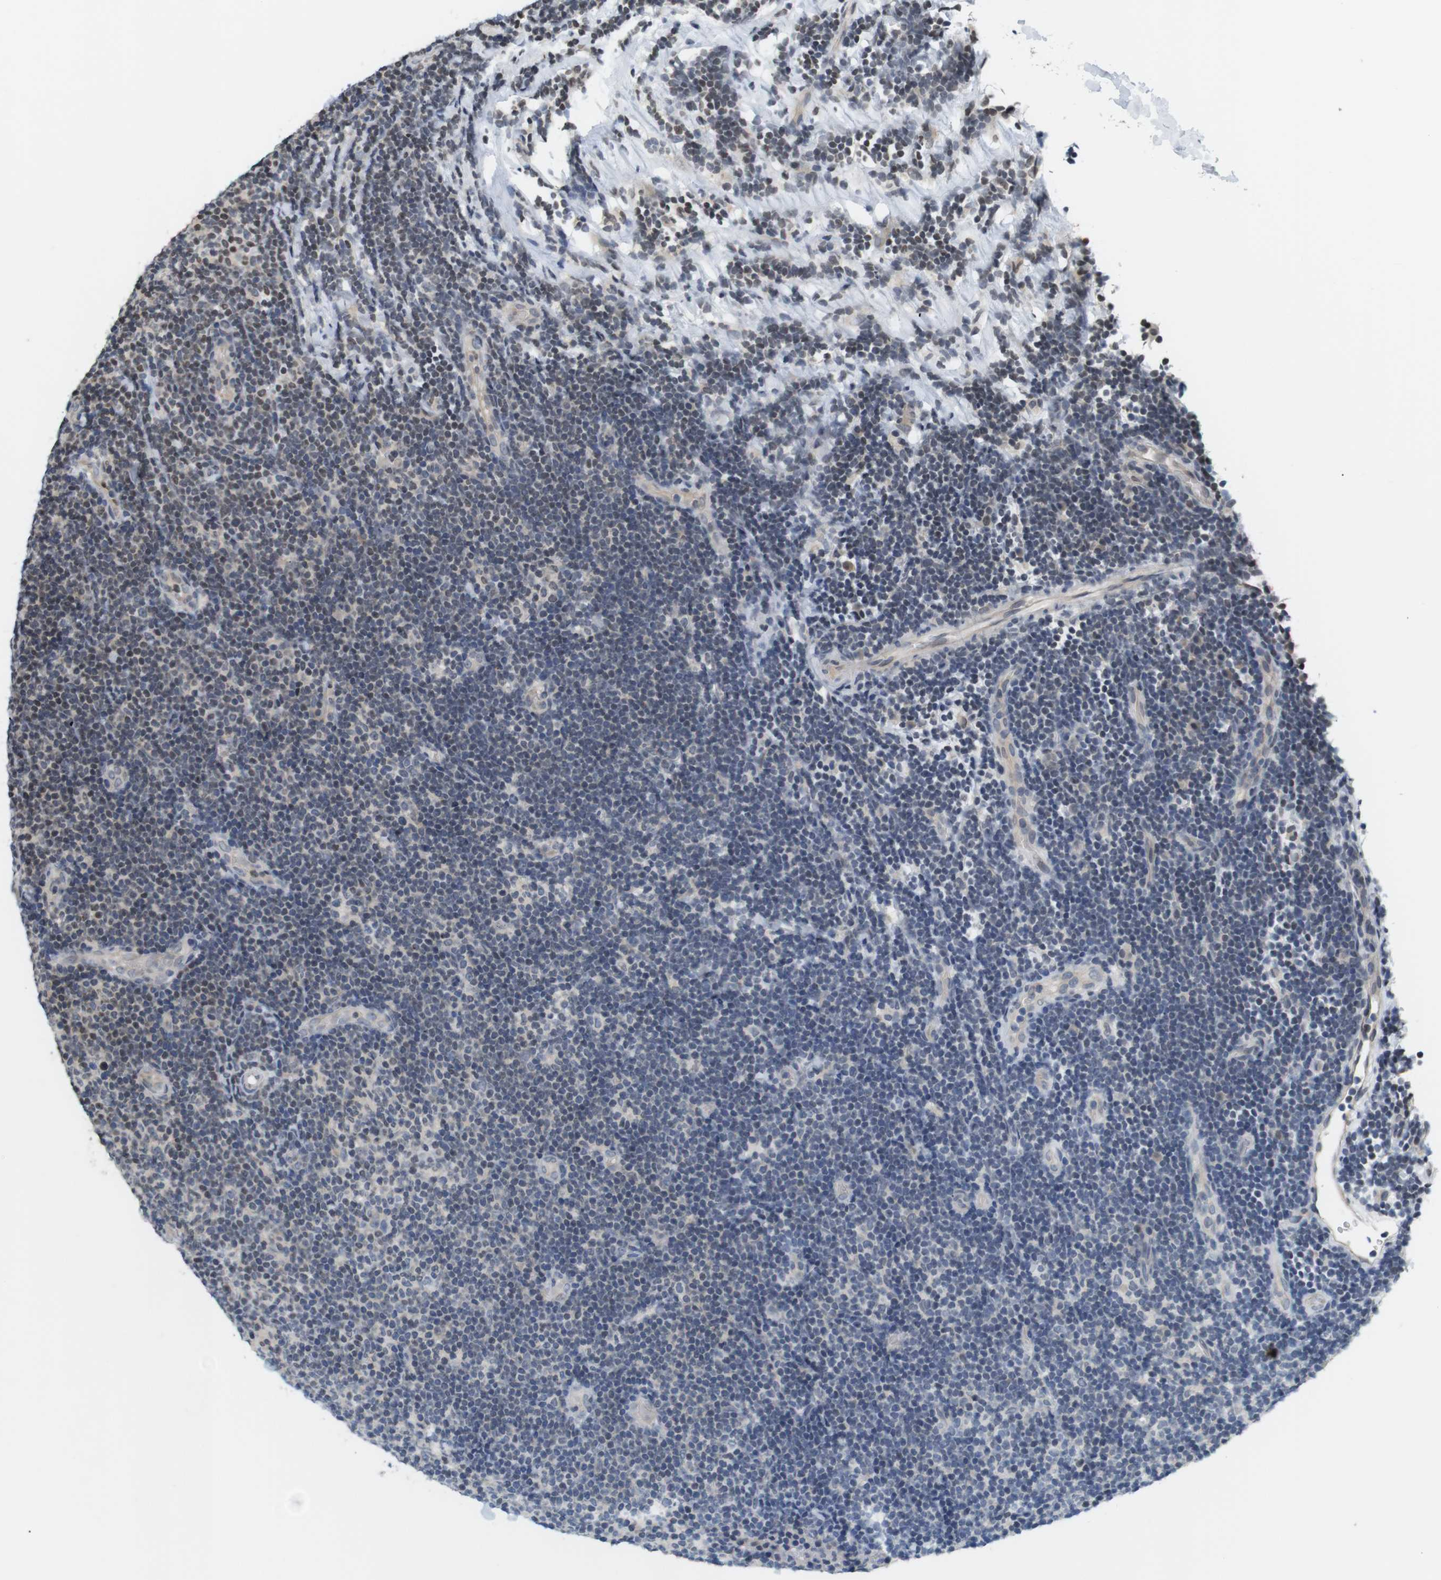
{"staining": {"intensity": "weak", "quantity": "<25%", "location": "nuclear"}, "tissue": "lymphoma", "cell_type": "Tumor cells", "image_type": "cancer", "snomed": [{"axis": "morphology", "description": "Malignant lymphoma, non-Hodgkin's type, Low grade"}, {"axis": "topography", "description": "Lymph node"}], "caption": "Lymphoma stained for a protein using immunohistochemistry (IHC) demonstrates no staining tumor cells.", "gene": "MBD1", "patient": {"sex": "male", "age": 83}}